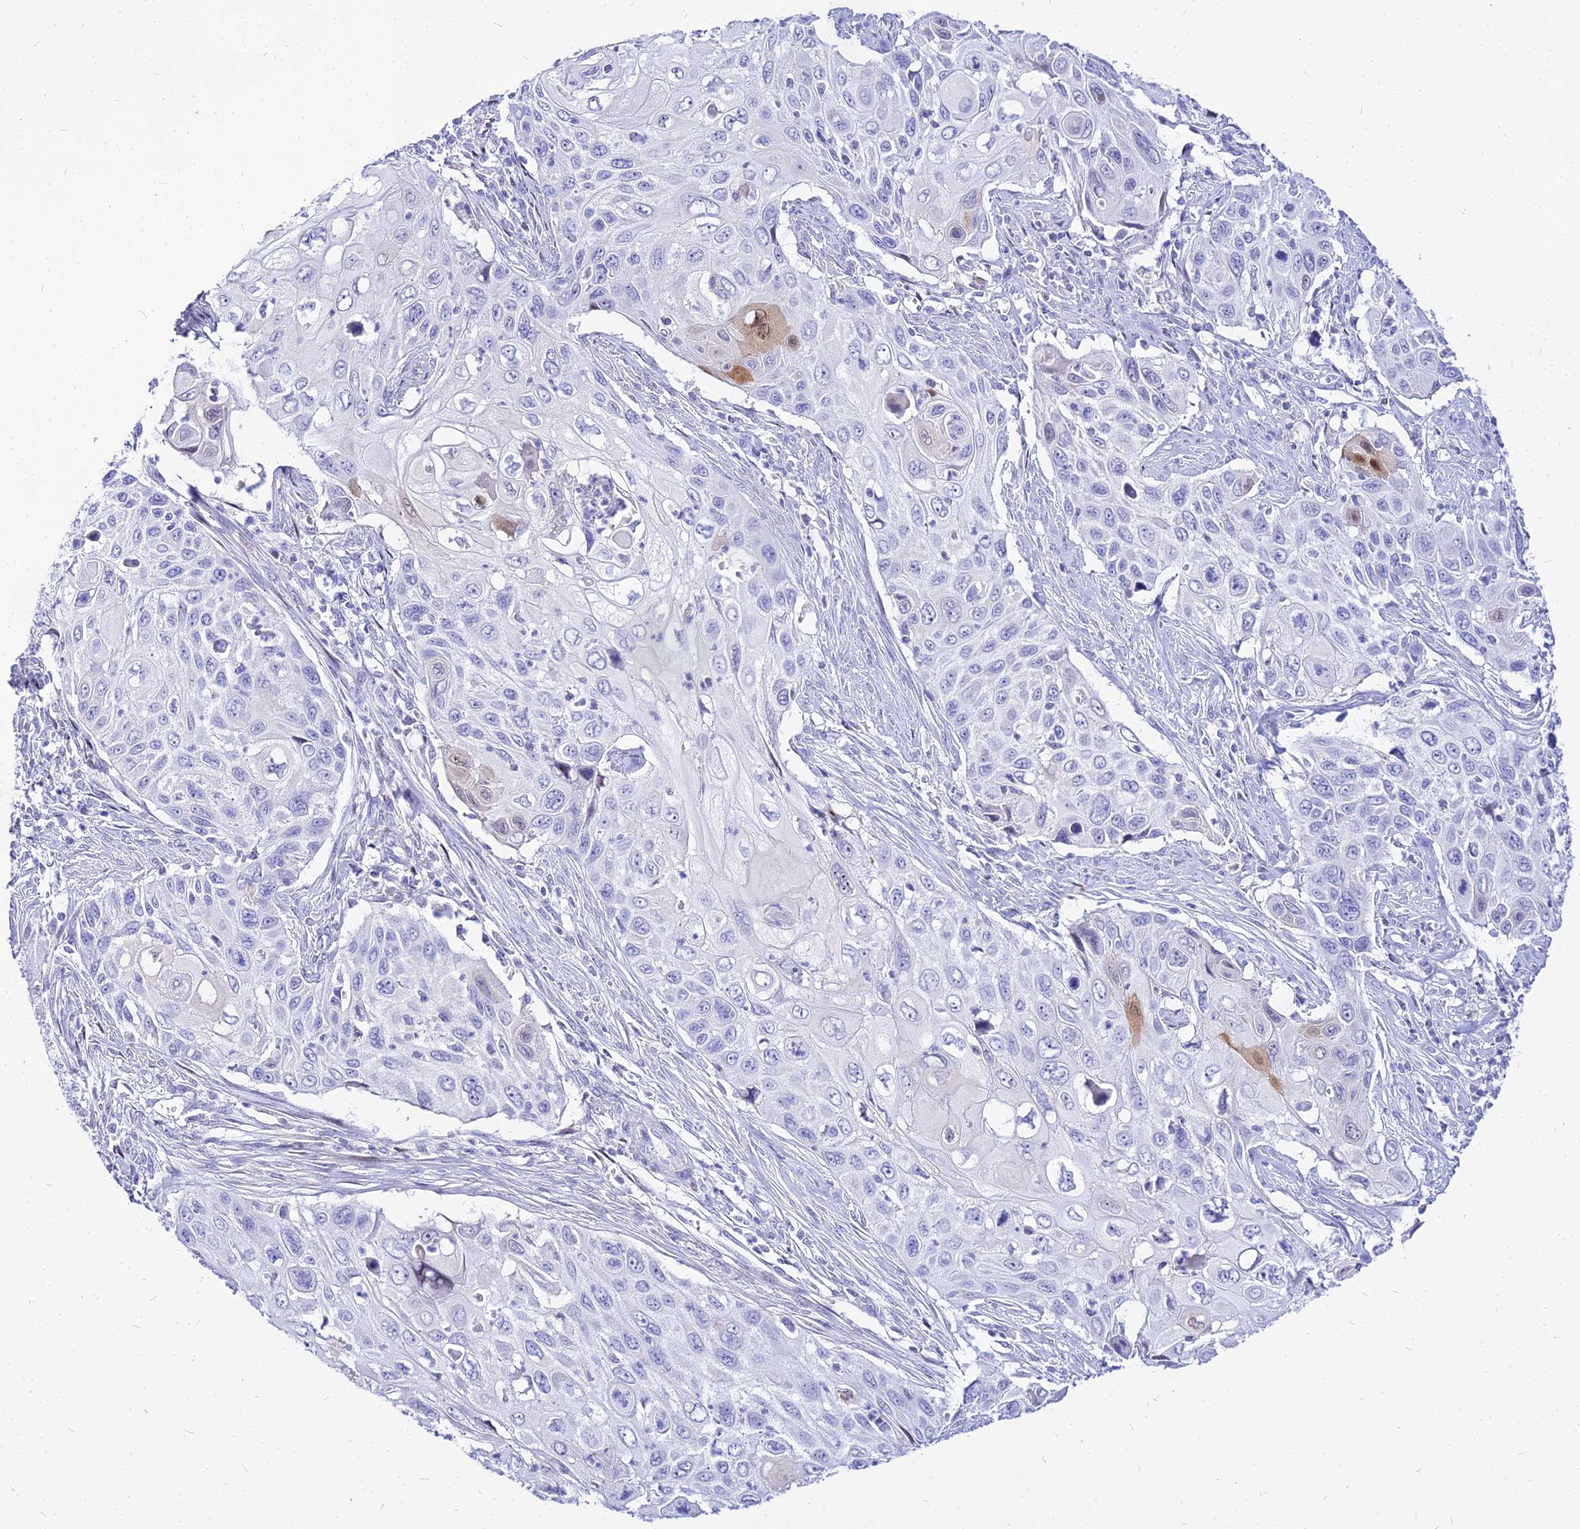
{"staining": {"intensity": "negative", "quantity": "none", "location": "none"}, "tissue": "cervical cancer", "cell_type": "Tumor cells", "image_type": "cancer", "snomed": [{"axis": "morphology", "description": "Squamous cell carcinoma, NOS"}, {"axis": "topography", "description": "Cervix"}], "caption": "IHC of cervical squamous cell carcinoma reveals no positivity in tumor cells. (Brightfield microscopy of DAB (3,3'-diaminobenzidine) immunohistochemistry (IHC) at high magnification).", "gene": "CARD18", "patient": {"sex": "female", "age": 70}}